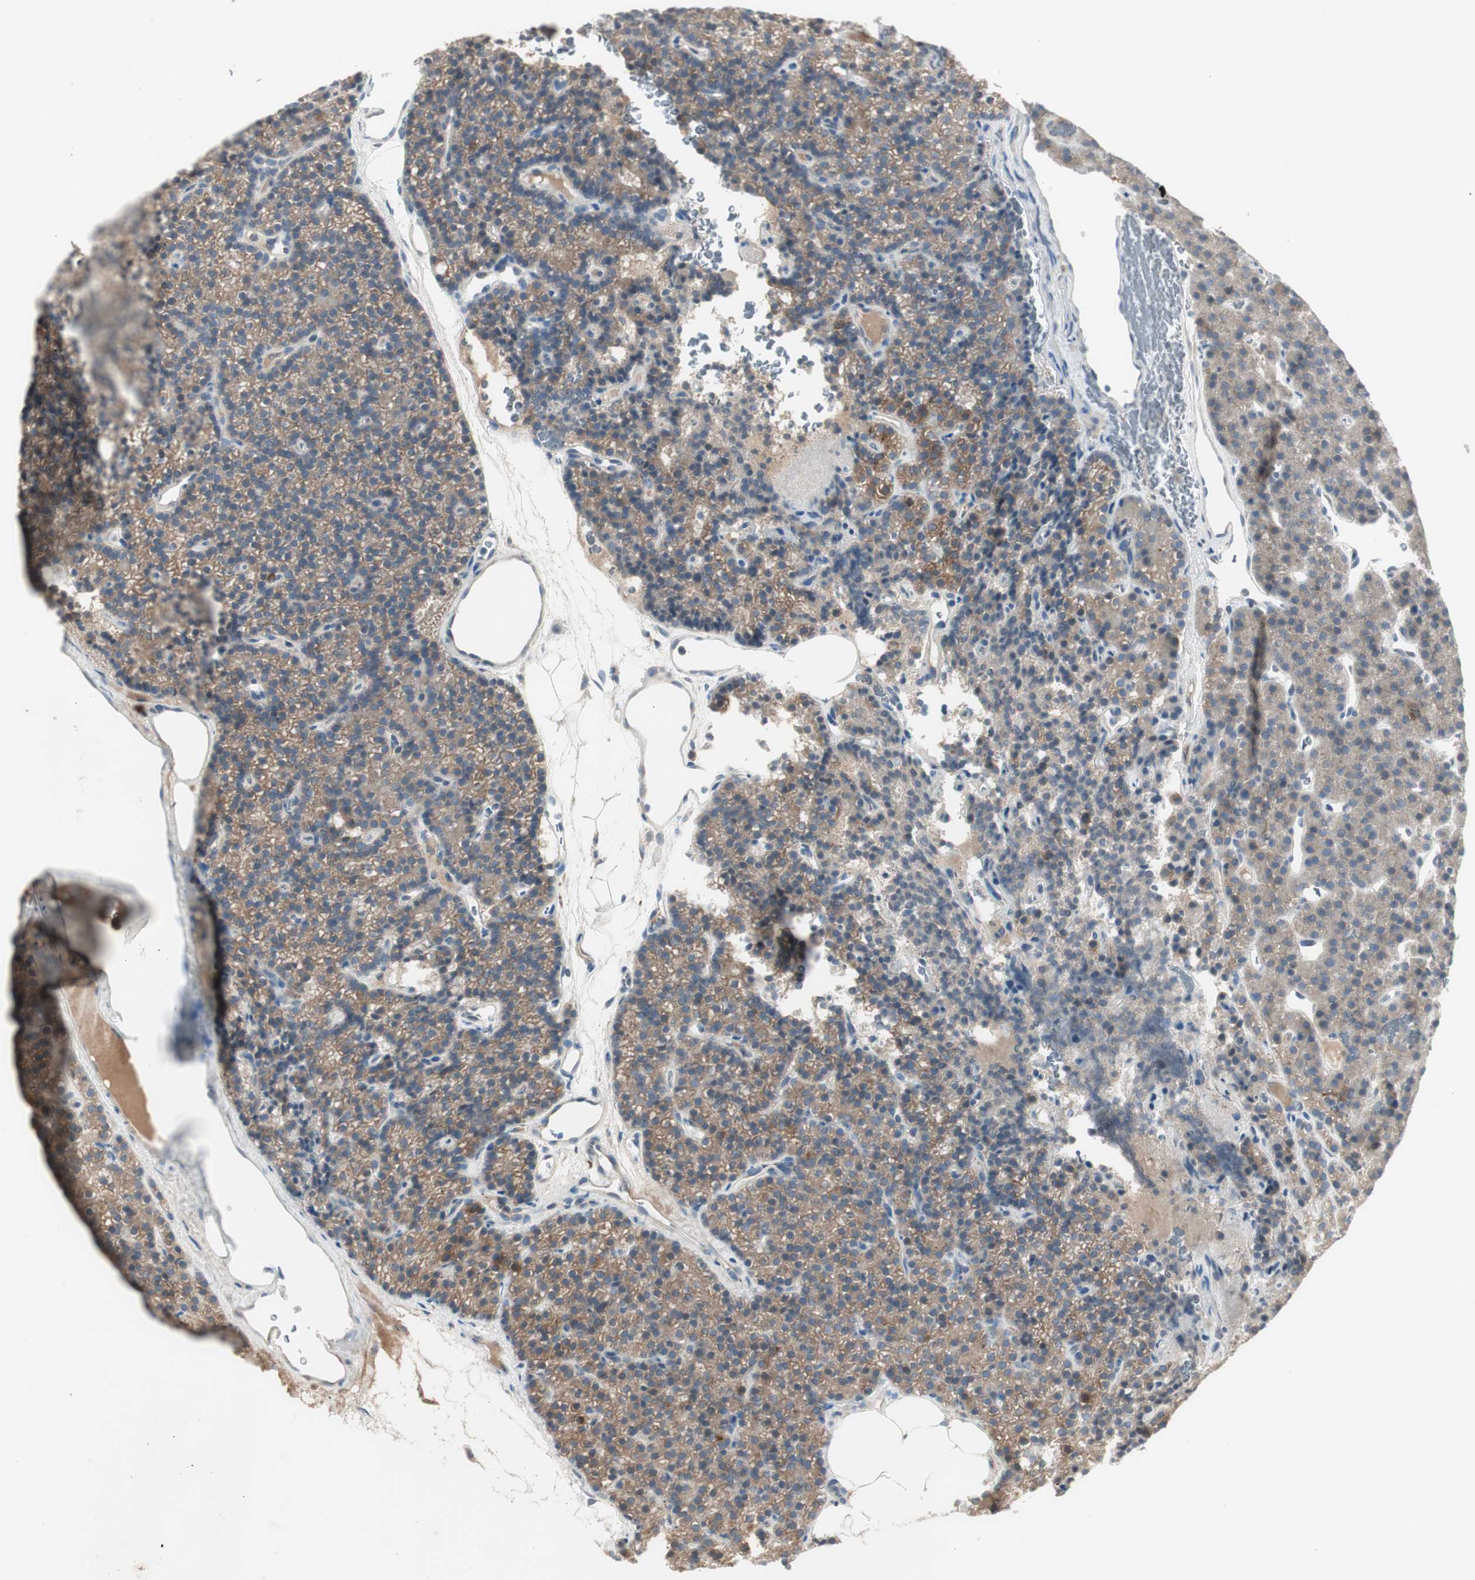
{"staining": {"intensity": "moderate", "quantity": ">75%", "location": "cytoplasmic/membranous"}, "tissue": "parathyroid gland", "cell_type": "Glandular cells", "image_type": "normal", "snomed": [{"axis": "morphology", "description": "Normal tissue, NOS"}, {"axis": "morphology", "description": "Hyperplasia, NOS"}, {"axis": "topography", "description": "Parathyroid gland"}], "caption": "Brown immunohistochemical staining in unremarkable parathyroid gland exhibits moderate cytoplasmic/membranous staining in about >75% of glandular cells.", "gene": "MAPRE3", "patient": {"sex": "male", "age": 44}}